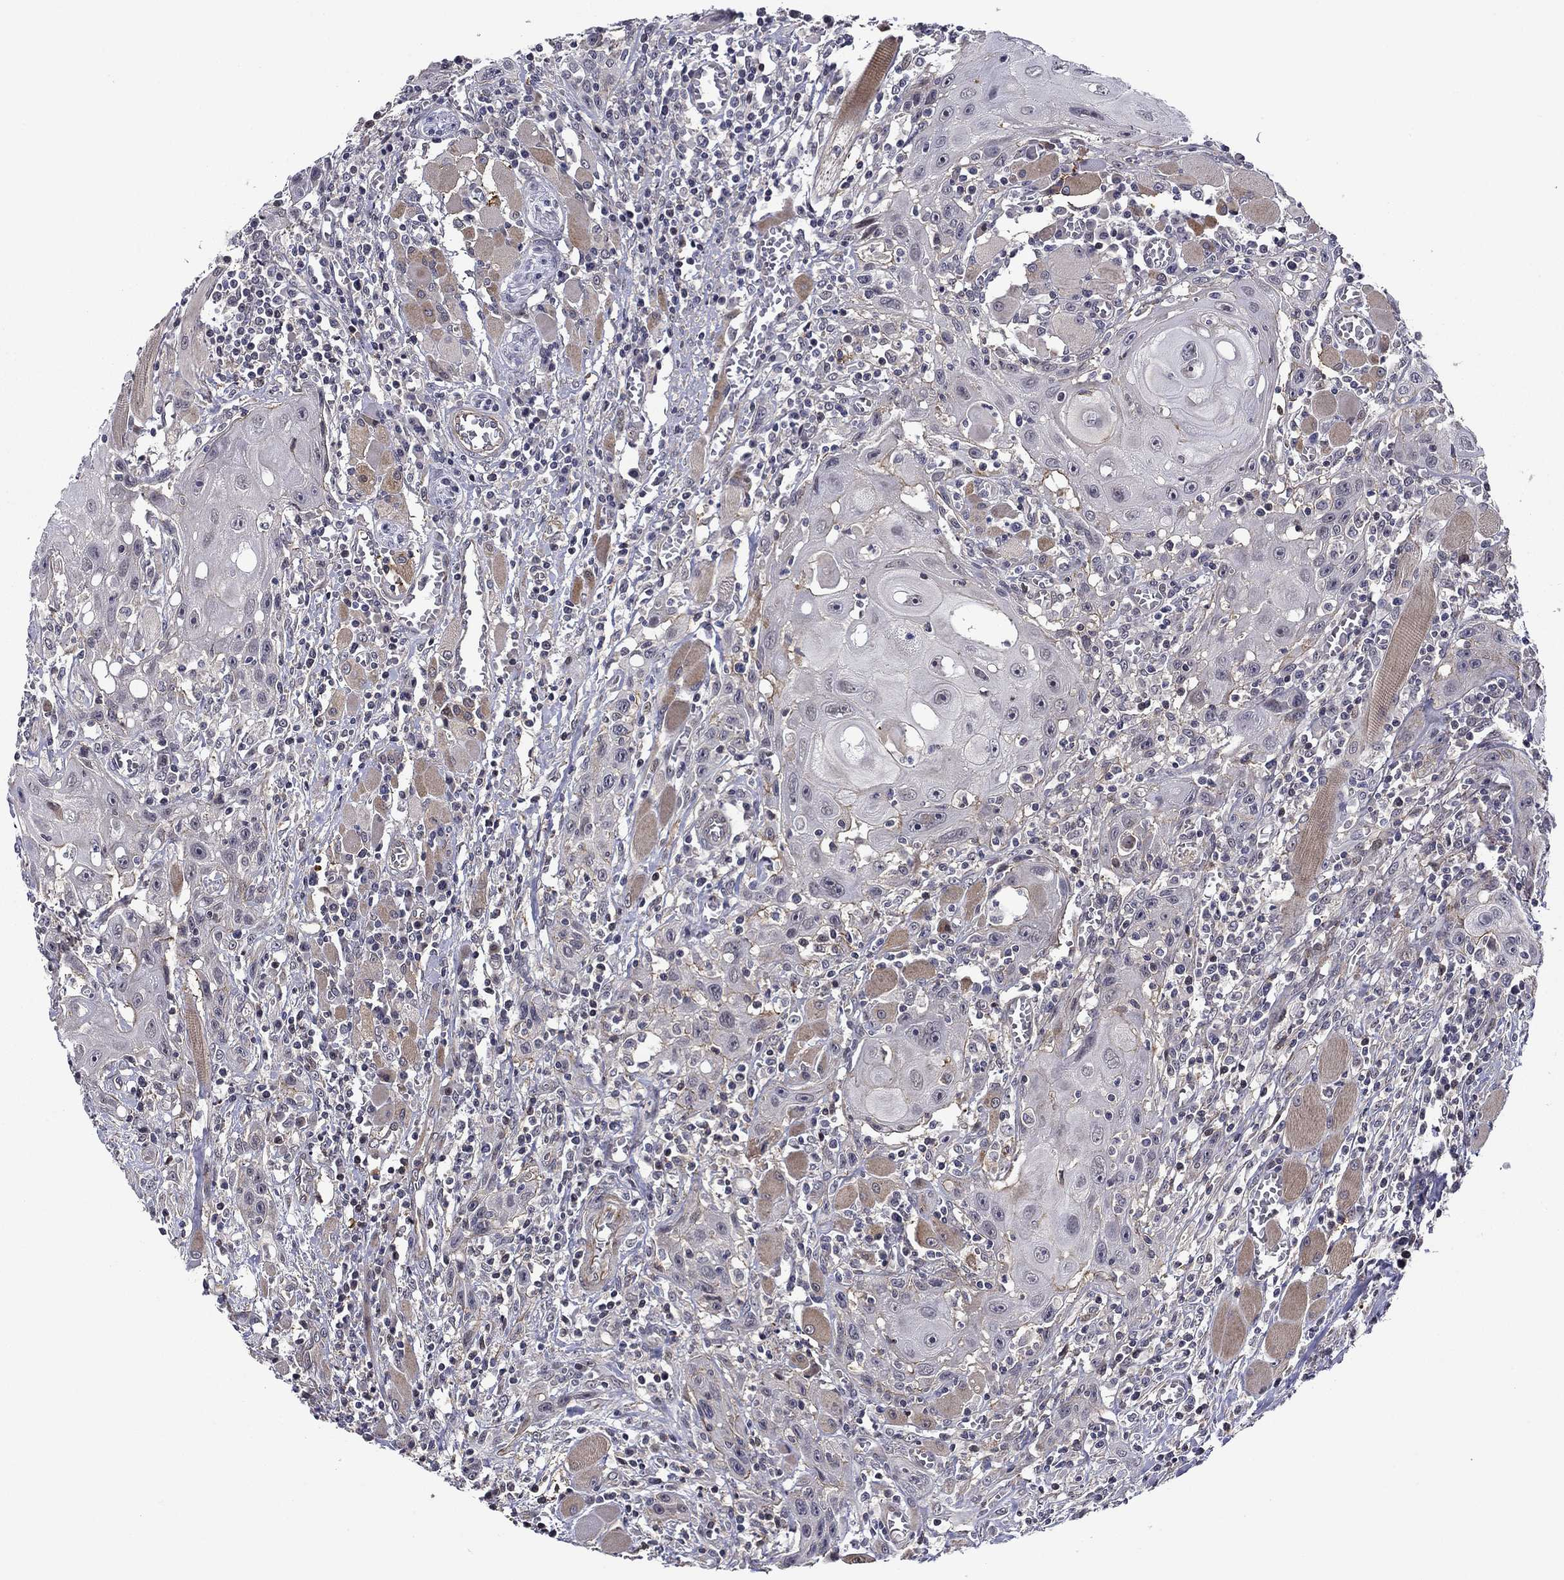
{"staining": {"intensity": "negative", "quantity": "none", "location": "none"}, "tissue": "head and neck cancer", "cell_type": "Tumor cells", "image_type": "cancer", "snomed": [{"axis": "morphology", "description": "Normal tissue, NOS"}, {"axis": "morphology", "description": "Squamous cell carcinoma, NOS"}, {"axis": "topography", "description": "Oral tissue"}, {"axis": "topography", "description": "Head-Neck"}], "caption": "Tumor cells are negative for protein expression in human head and neck cancer. (Brightfield microscopy of DAB (3,3'-diaminobenzidine) immunohistochemistry at high magnification).", "gene": "B3GAT1", "patient": {"sex": "male", "age": 71}}